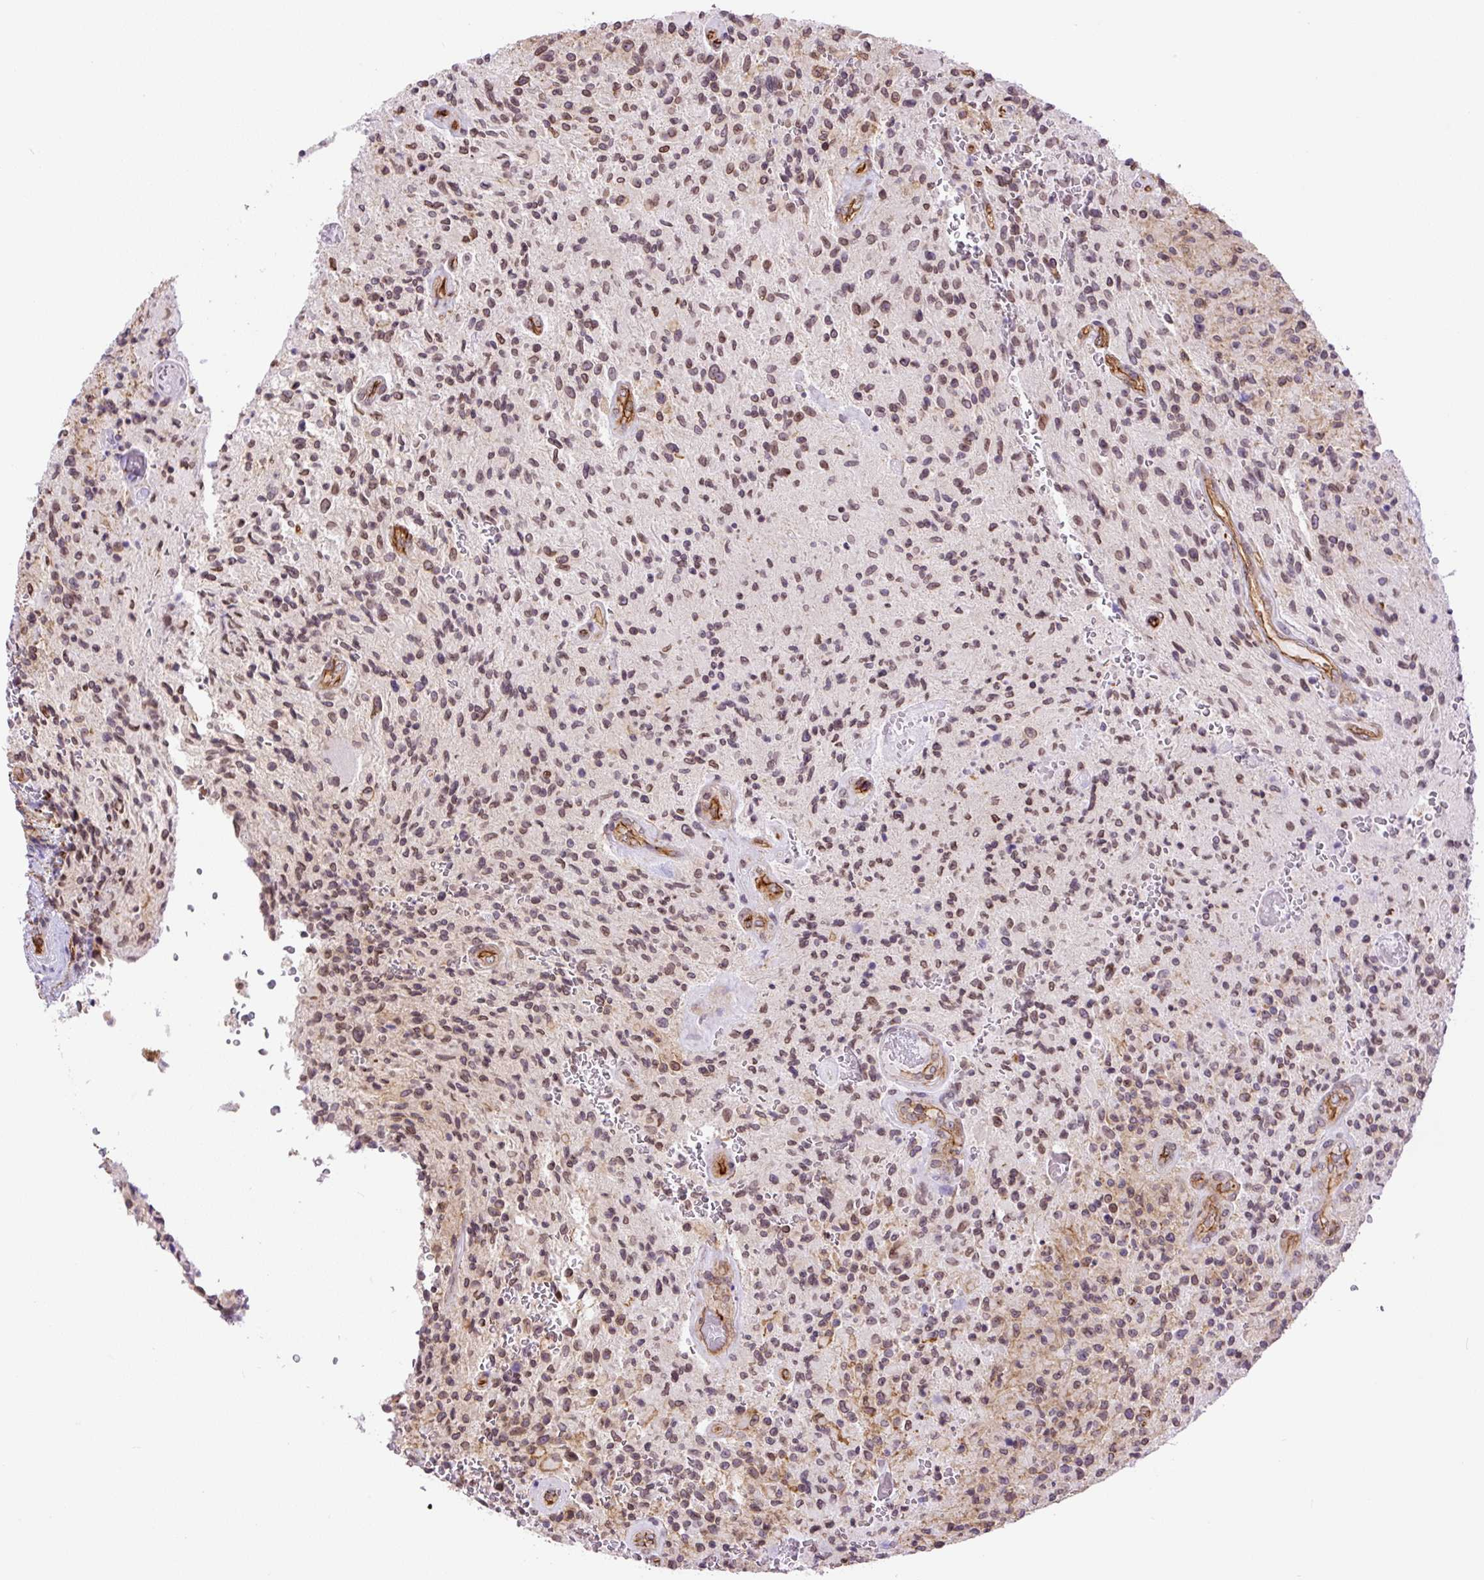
{"staining": {"intensity": "weak", "quantity": ">75%", "location": "nuclear"}, "tissue": "glioma", "cell_type": "Tumor cells", "image_type": "cancer", "snomed": [{"axis": "morphology", "description": "Normal tissue, NOS"}, {"axis": "morphology", "description": "Glioma, malignant, High grade"}, {"axis": "topography", "description": "Cerebral cortex"}], "caption": "There is low levels of weak nuclear positivity in tumor cells of glioma, as demonstrated by immunohistochemical staining (brown color).", "gene": "MYO5C", "patient": {"sex": "male", "age": 56}}